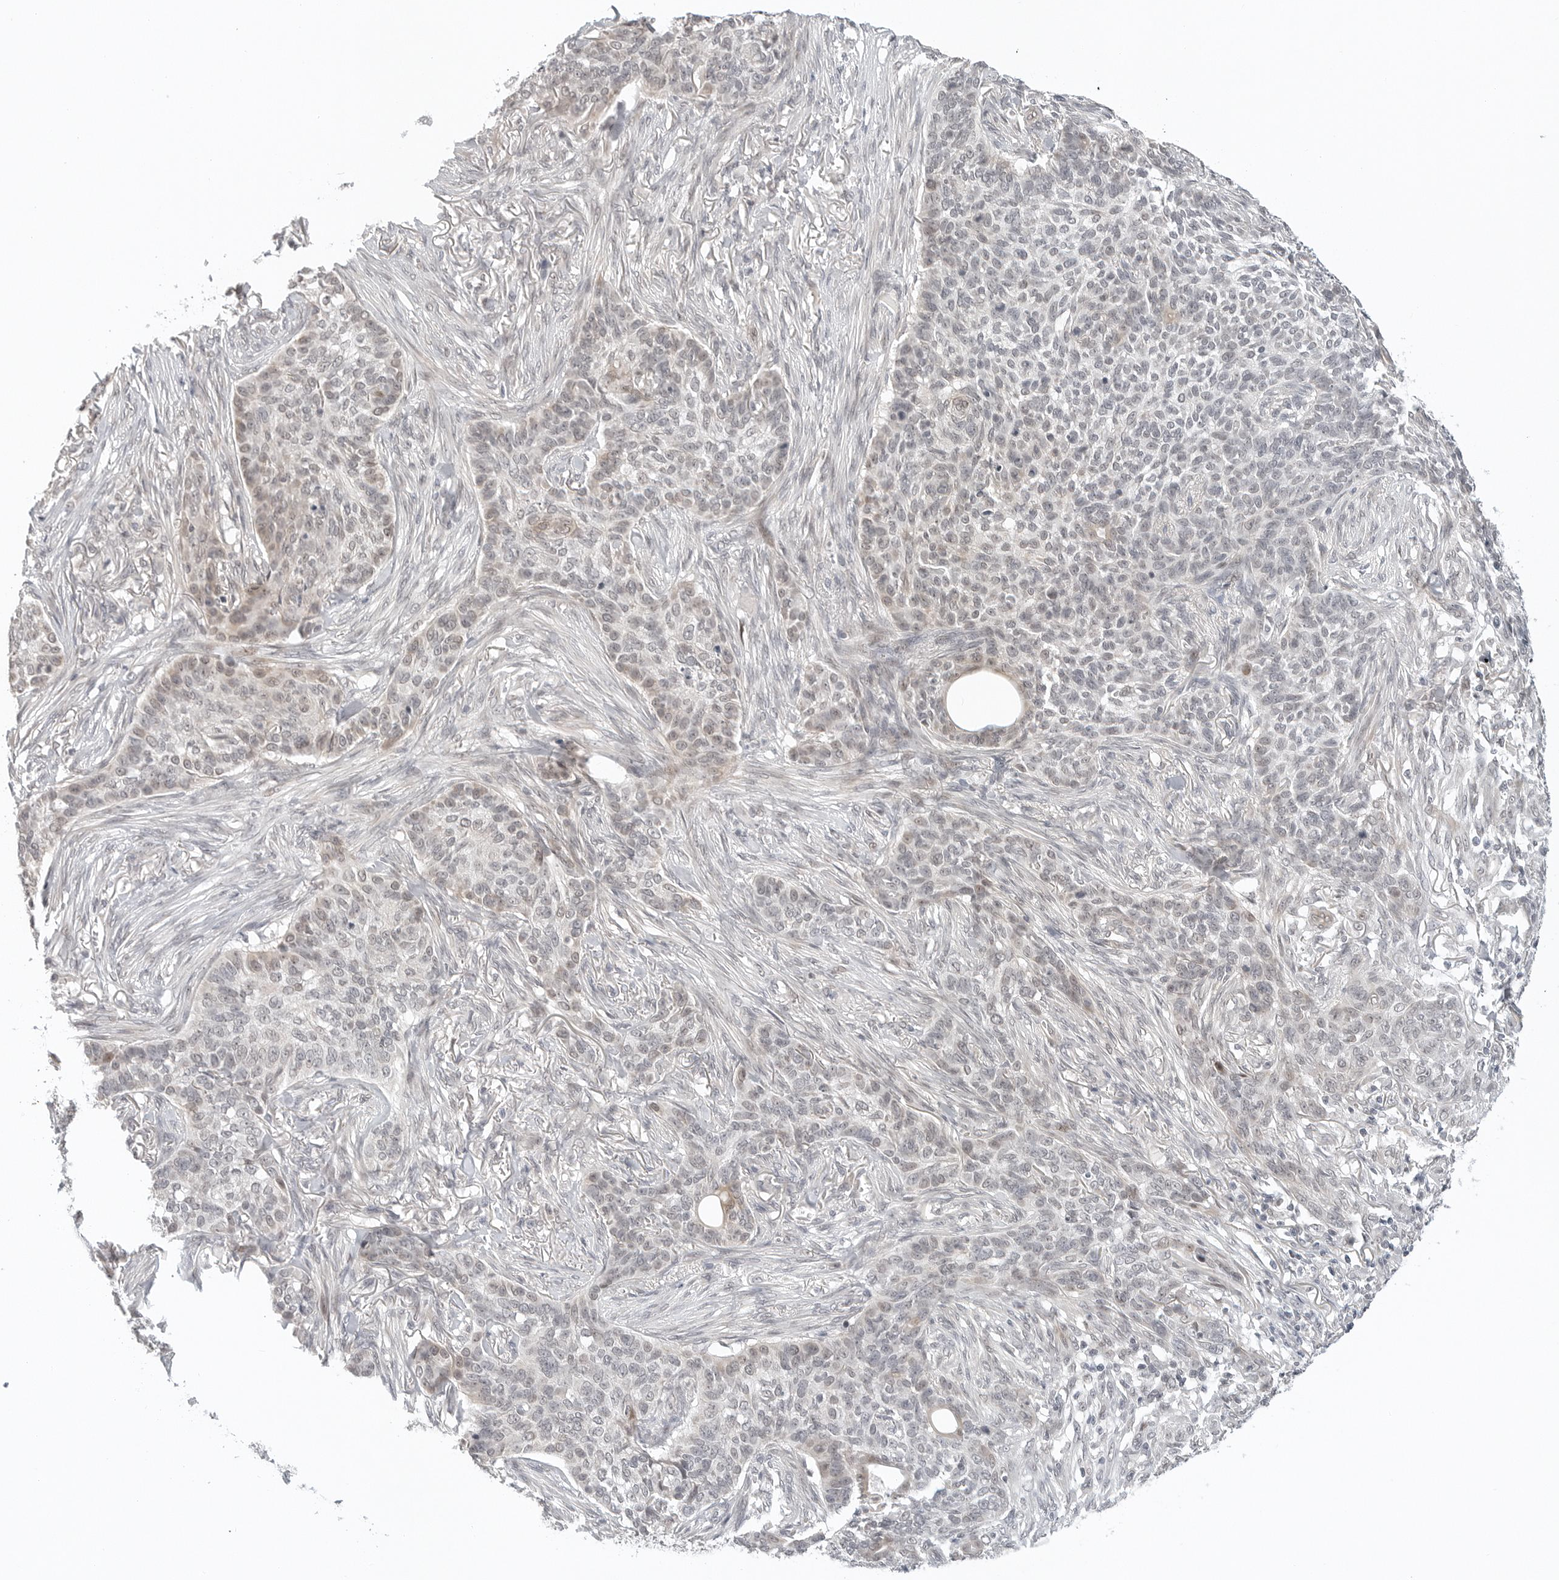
{"staining": {"intensity": "weak", "quantity": "<25%", "location": "nuclear"}, "tissue": "skin cancer", "cell_type": "Tumor cells", "image_type": "cancer", "snomed": [{"axis": "morphology", "description": "Basal cell carcinoma"}, {"axis": "topography", "description": "Skin"}], "caption": "IHC of skin basal cell carcinoma reveals no staining in tumor cells.", "gene": "TSEN2", "patient": {"sex": "male", "age": 85}}